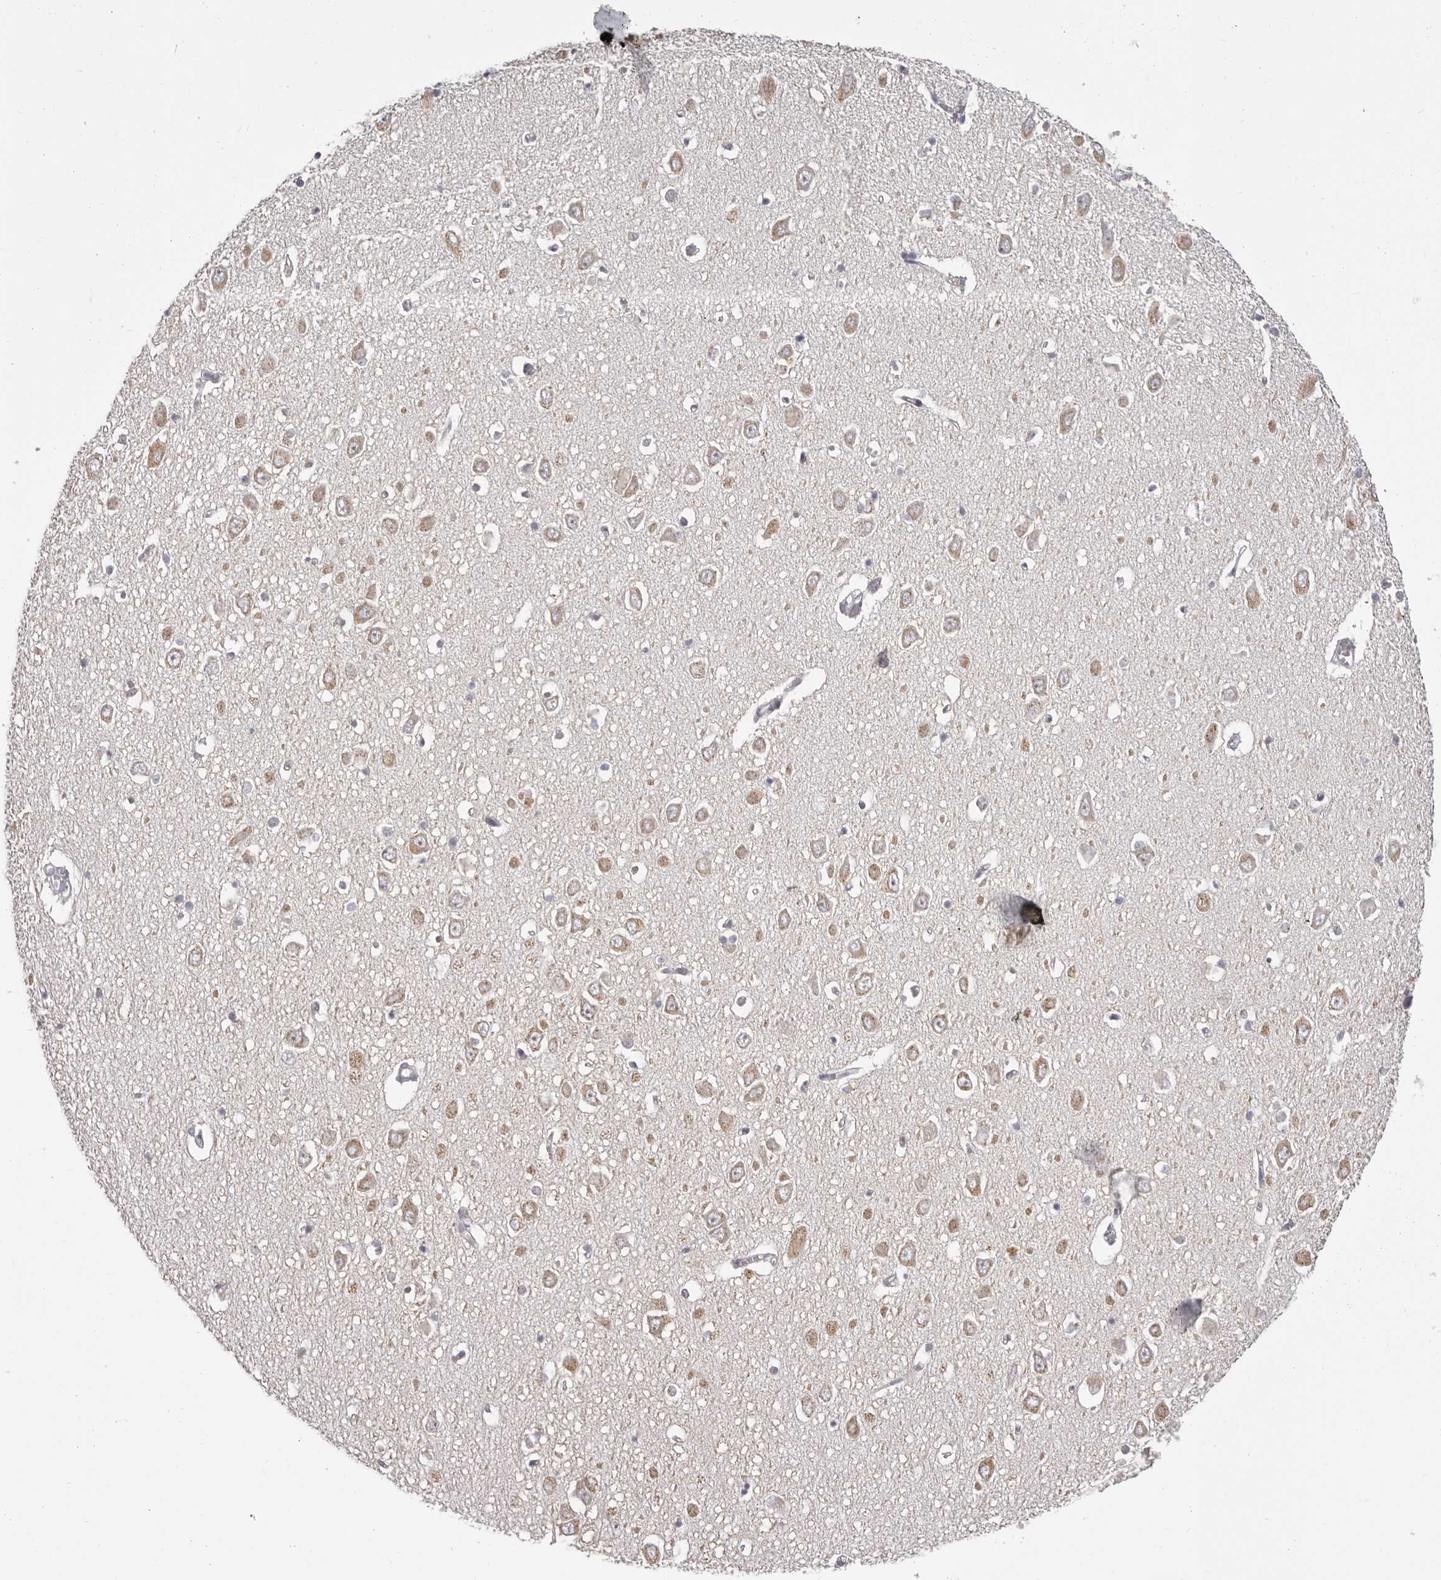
{"staining": {"intensity": "negative", "quantity": "none", "location": "none"}, "tissue": "hippocampus", "cell_type": "Glial cells", "image_type": "normal", "snomed": [{"axis": "morphology", "description": "Normal tissue, NOS"}, {"axis": "topography", "description": "Hippocampus"}], "caption": "The photomicrograph reveals no staining of glial cells in normal hippocampus.", "gene": "OTUD3", "patient": {"sex": "male", "age": 70}}